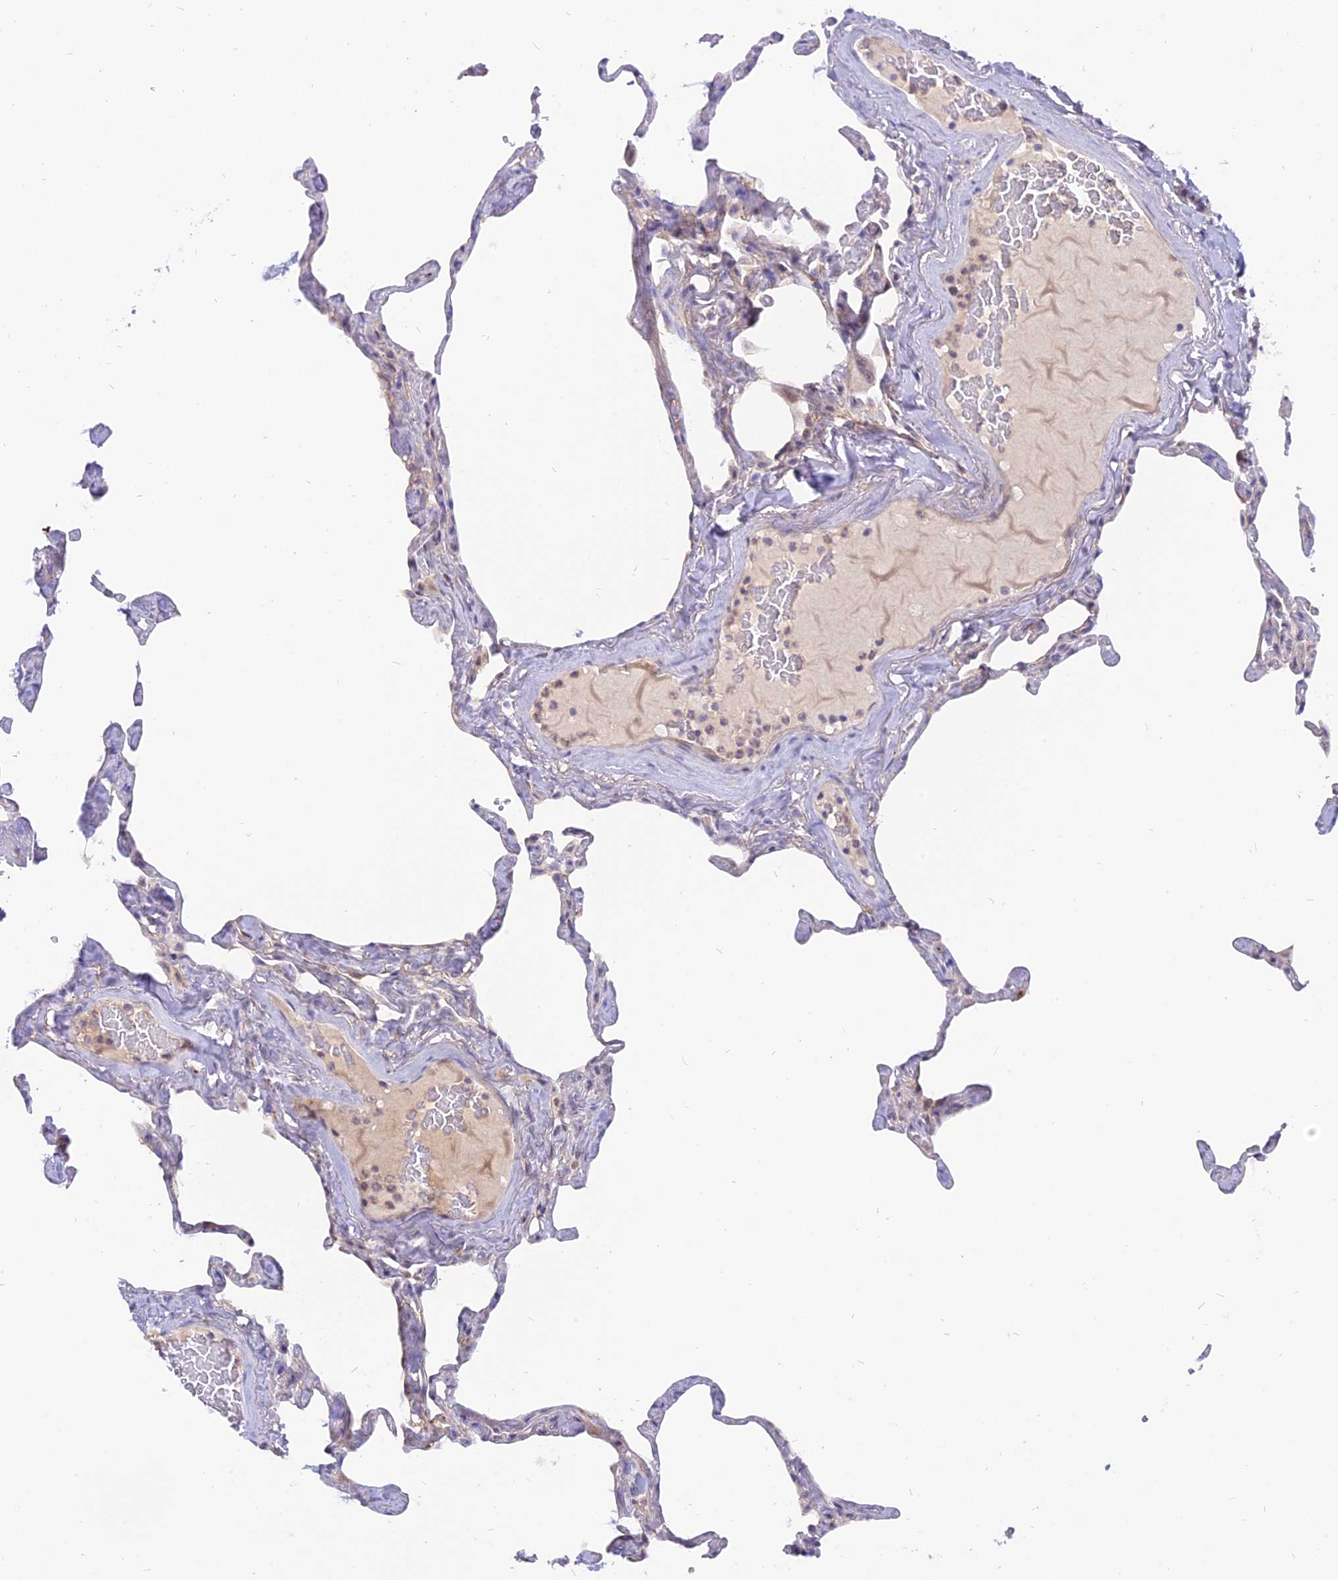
{"staining": {"intensity": "negative", "quantity": "none", "location": "none"}, "tissue": "lung", "cell_type": "Alveolar cells", "image_type": "normal", "snomed": [{"axis": "morphology", "description": "Normal tissue, NOS"}, {"axis": "topography", "description": "Lung"}], "caption": "Photomicrograph shows no protein expression in alveolar cells of unremarkable lung. (Brightfield microscopy of DAB (3,3'-diaminobenzidine) immunohistochemistry at high magnification).", "gene": "MBD3L1", "patient": {"sex": "male", "age": 65}}